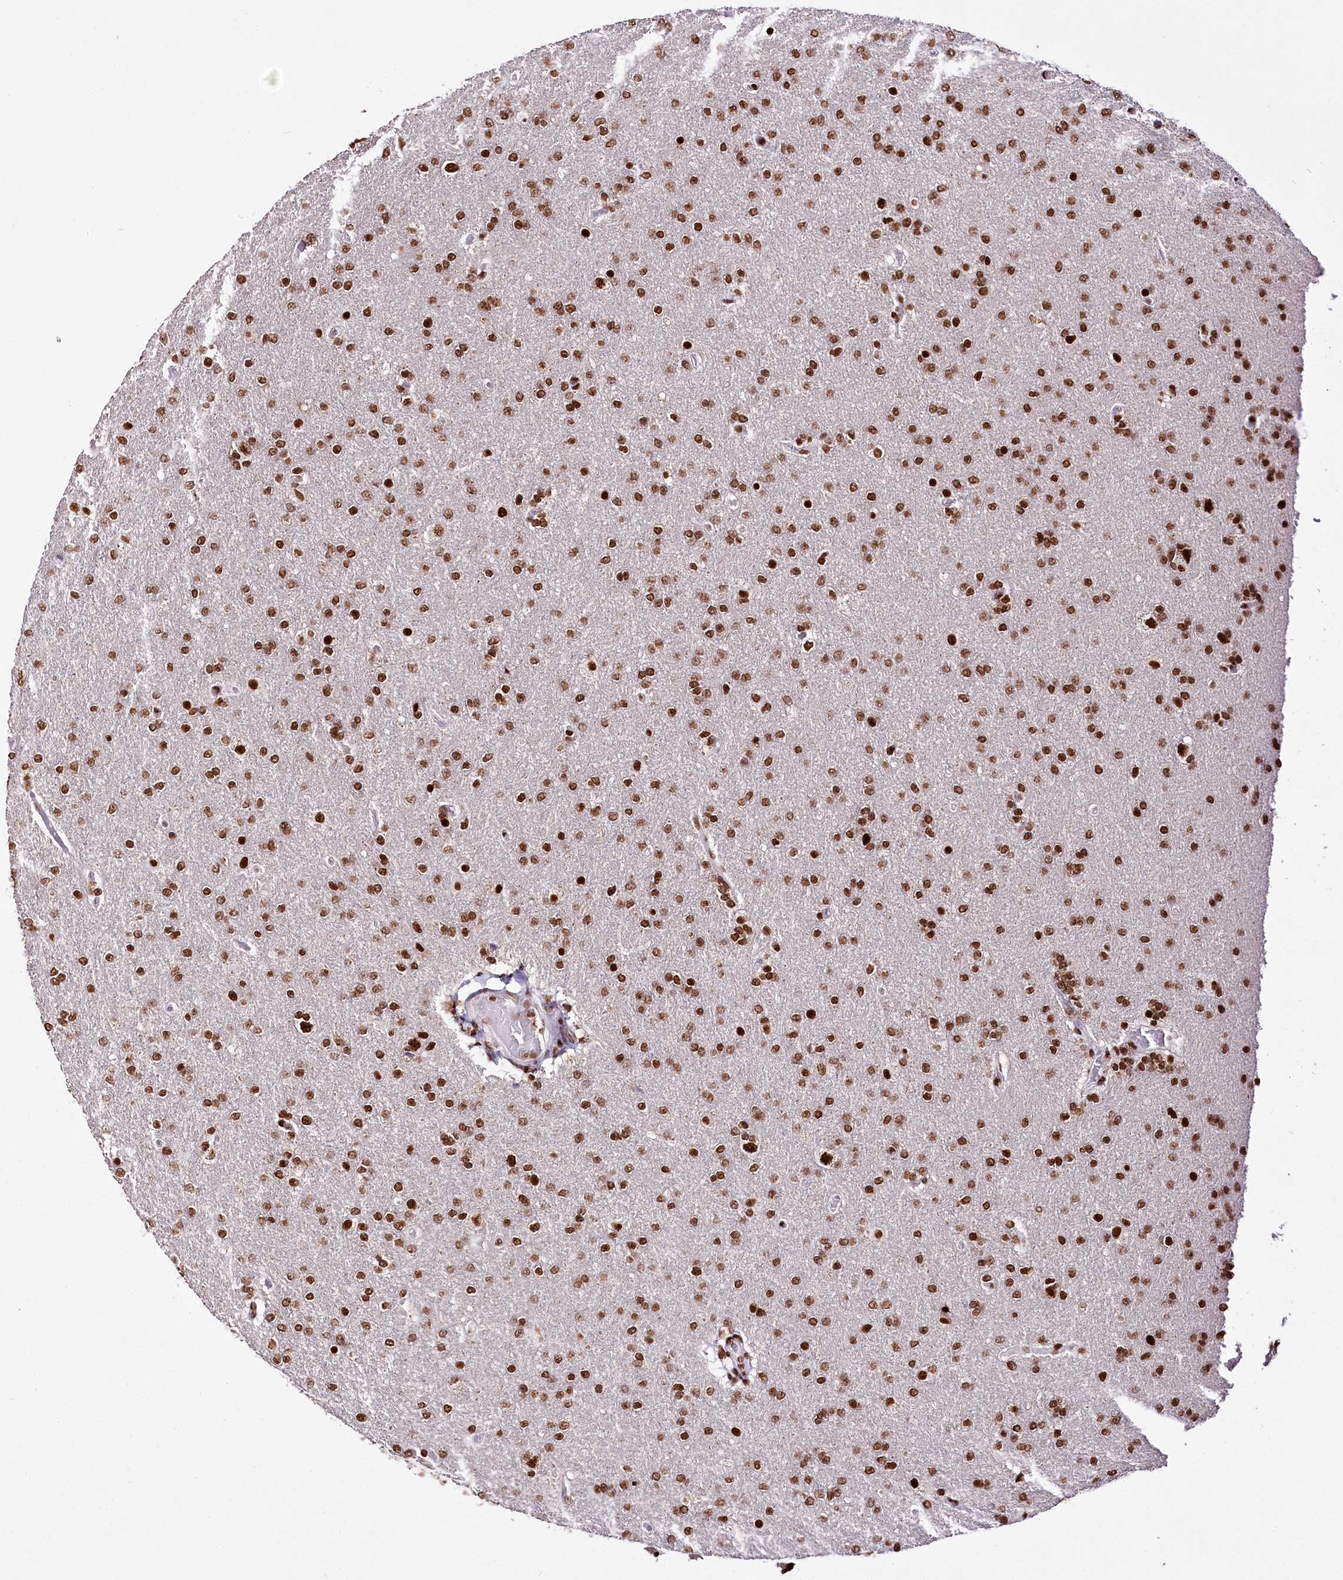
{"staining": {"intensity": "strong", "quantity": ">75%", "location": "nuclear"}, "tissue": "glioma", "cell_type": "Tumor cells", "image_type": "cancer", "snomed": [{"axis": "morphology", "description": "Glioma, malignant, High grade"}, {"axis": "topography", "description": "Brain"}], "caption": "DAB immunohistochemical staining of human glioma reveals strong nuclear protein expression in approximately >75% of tumor cells. The staining was performed using DAB (3,3'-diaminobenzidine), with brown indicating positive protein expression. Nuclei are stained blue with hematoxylin.", "gene": "SMARCE1", "patient": {"sex": "male", "age": 72}}